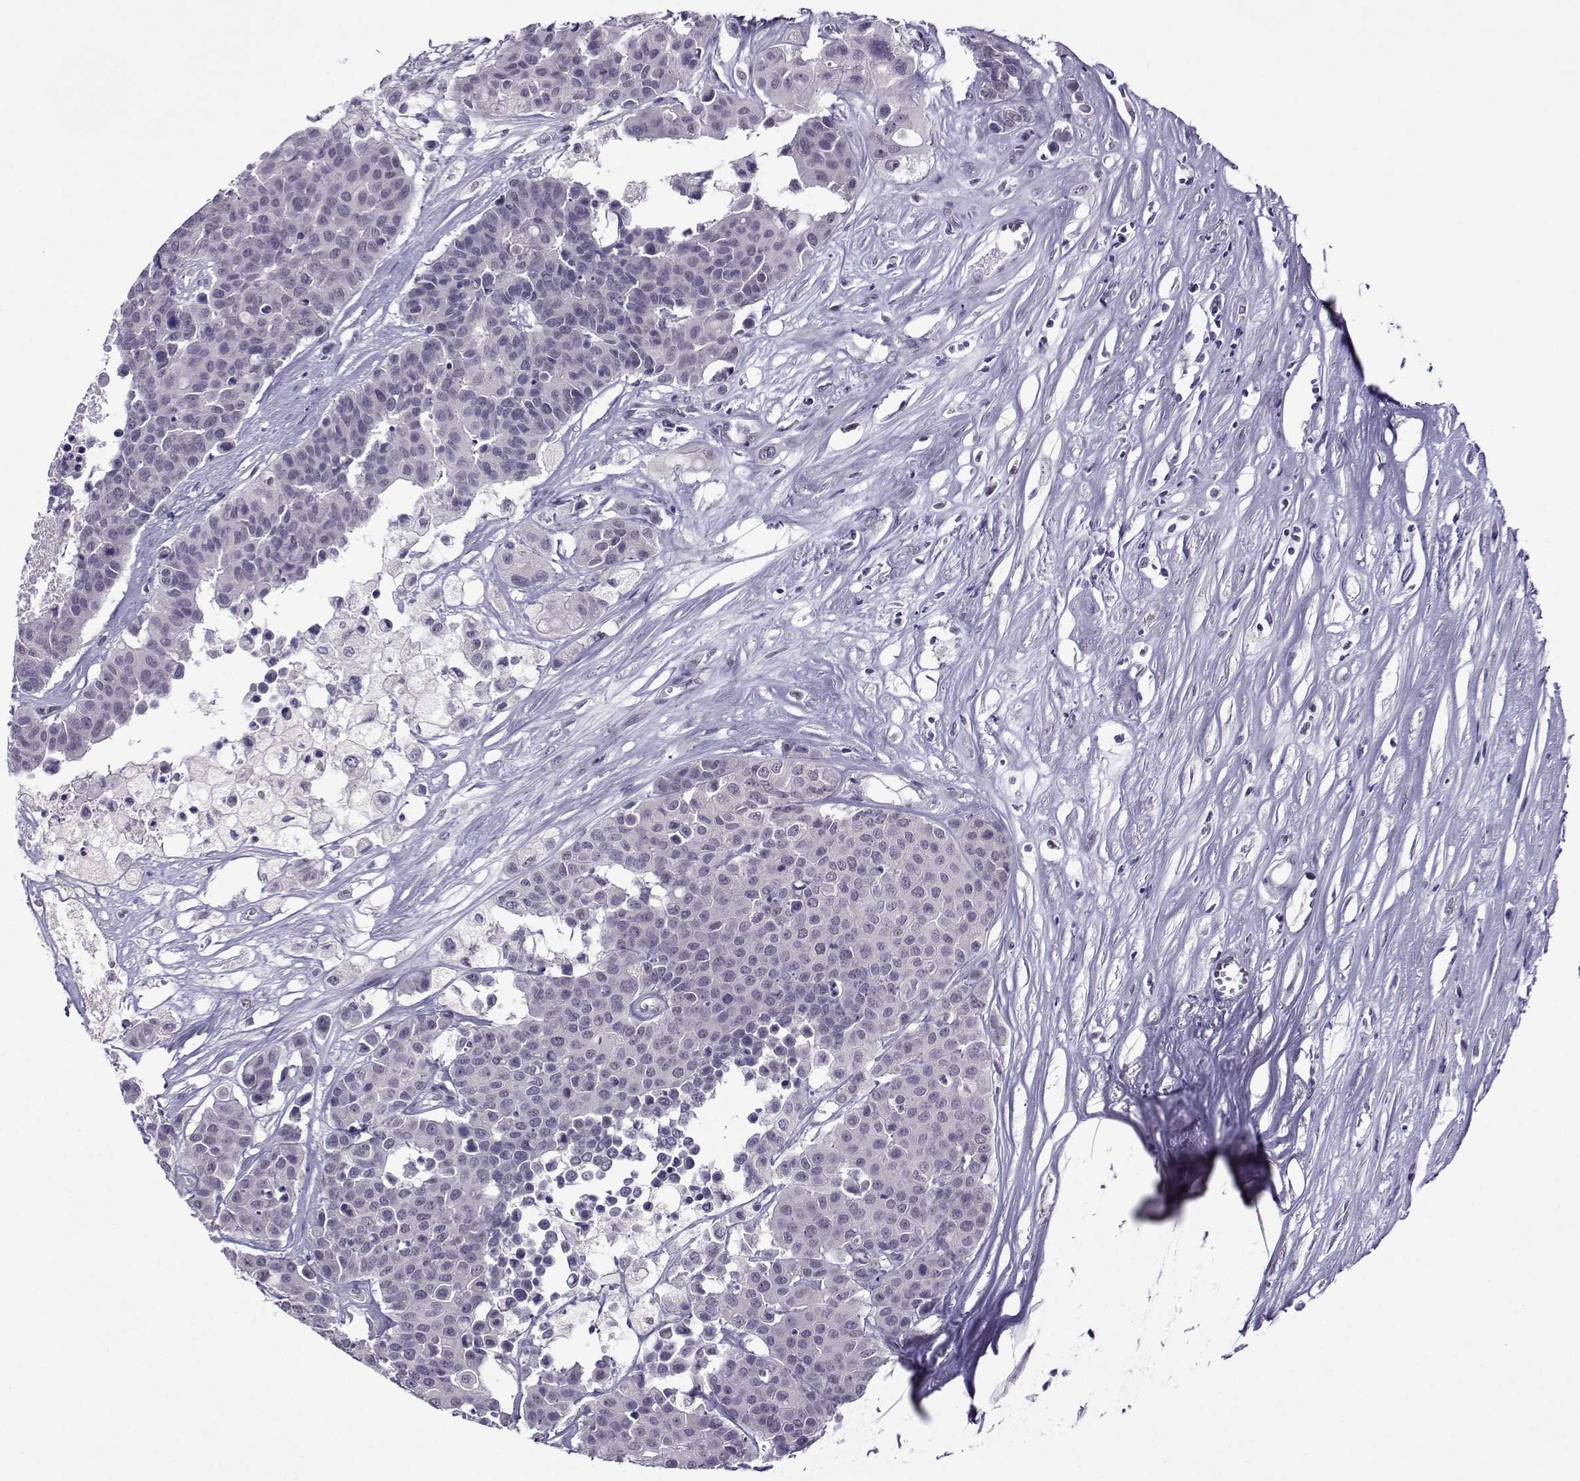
{"staining": {"intensity": "negative", "quantity": "none", "location": "none"}, "tissue": "carcinoid", "cell_type": "Tumor cells", "image_type": "cancer", "snomed": [{"axis": "morphology", "description": "Carcinoid, malignant, NOS"}, {"axis": "topography", "description": "Colon"}], "caption": "Tumor cells are negative for brown protein staining in carcinoid. (DAB (3,3'-diaminobenzidine) immunohistochemistry, high magnification).", "gene": "DDX20", "patient": {"sex": "male", "age": 81}}